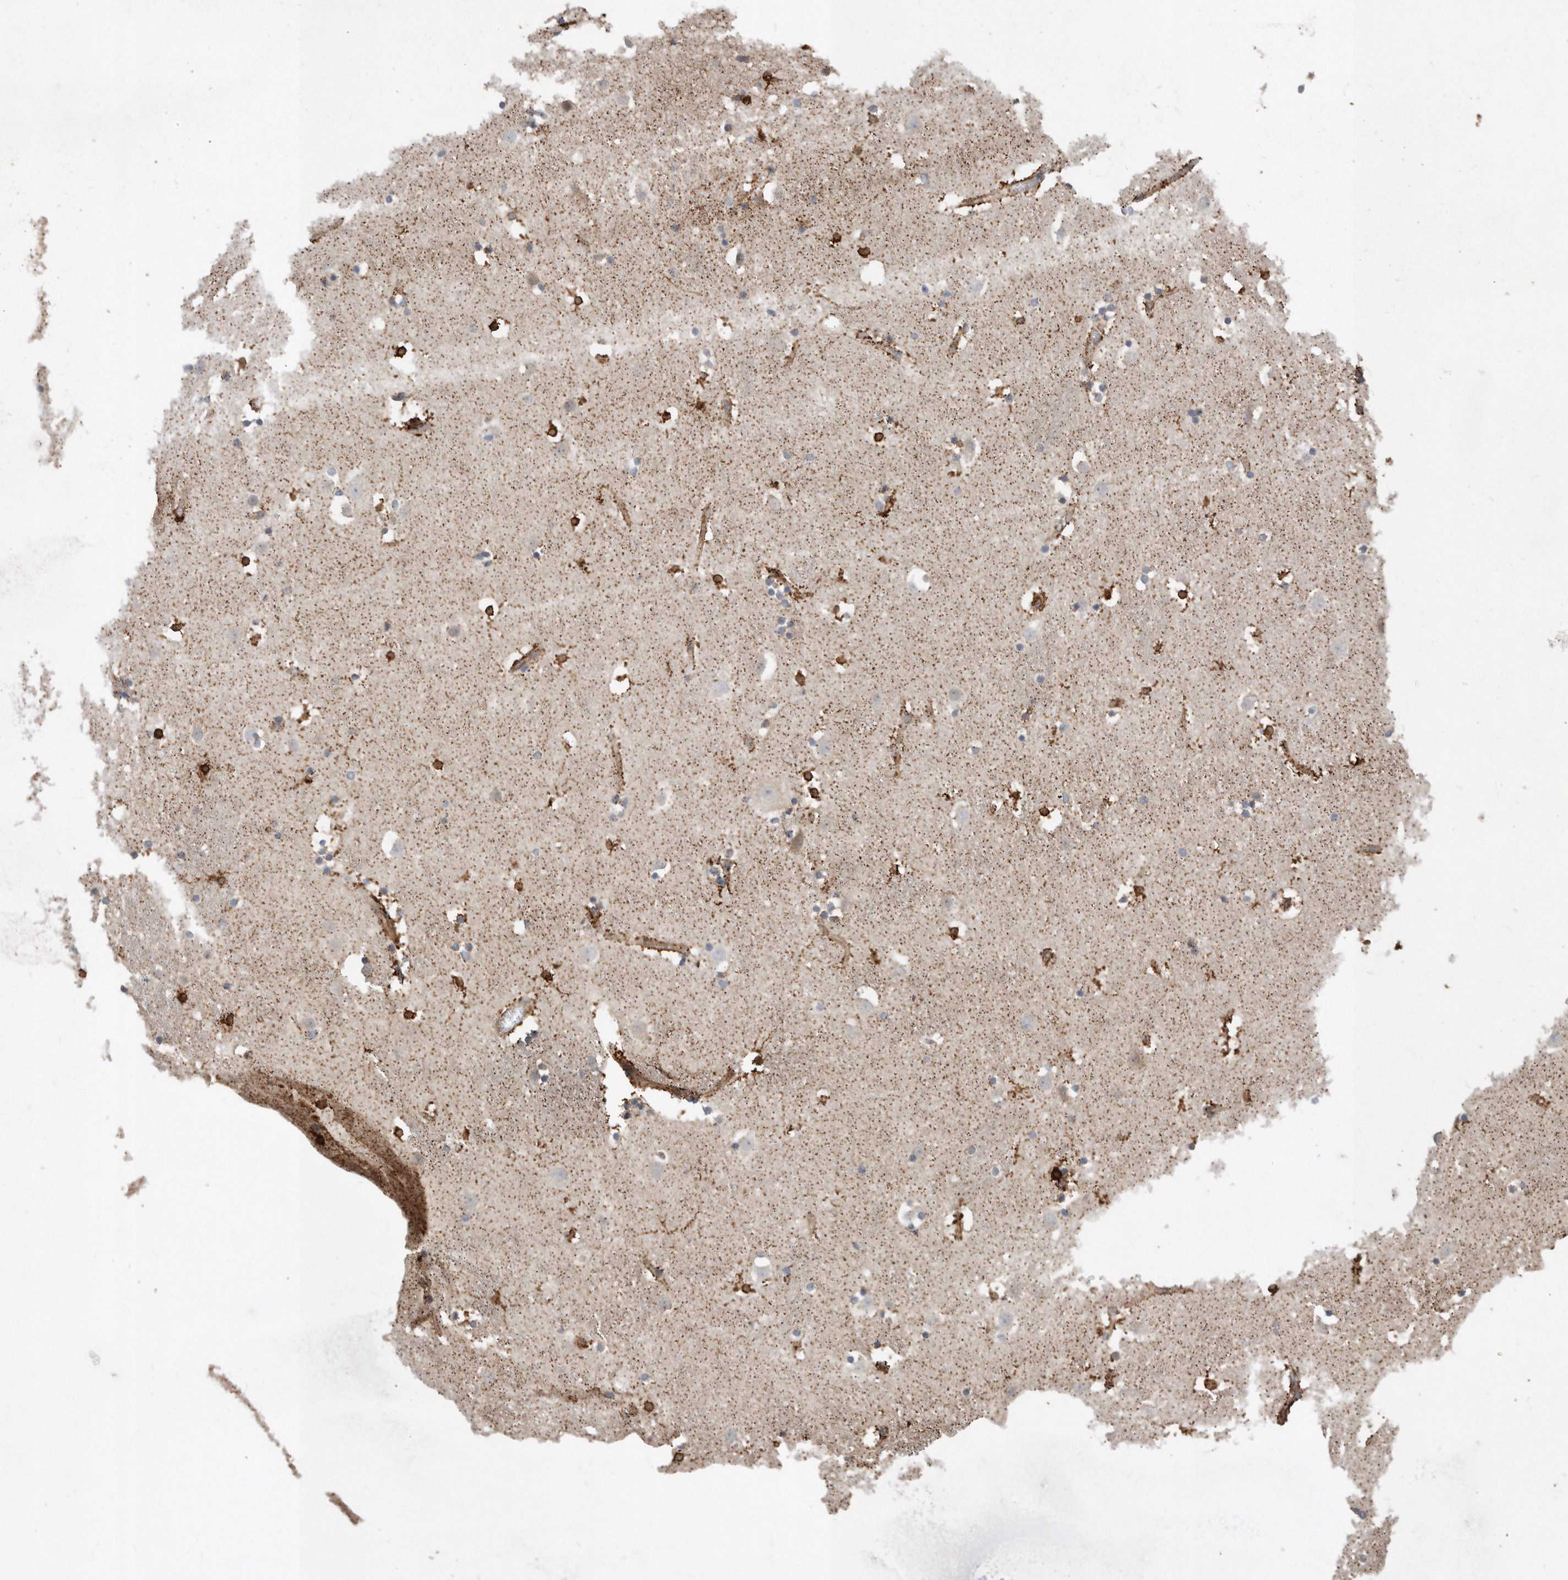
{"staining": {"intensity": "strong", "quantity": "25%-75%", "location": "cytoplasmic/membranous"}, "tissue": "caudate", "cell_type": "Glial cells", "image_type": "normal", "snomed": [{"axis": "morphology", "description": "Normal tissue, NOS"}, {"axis": "topography", "description": "Lateral ventricle wall"}], "caption": "A brown stain shows strong cytoplasmic/membranous expression of a protein in glial cells of normal caudate. The protein of interest is shown in brown color, while the nuclei are stained blue.", "gene": "PON2", "patient": {"sex": "male", "age": 45}}